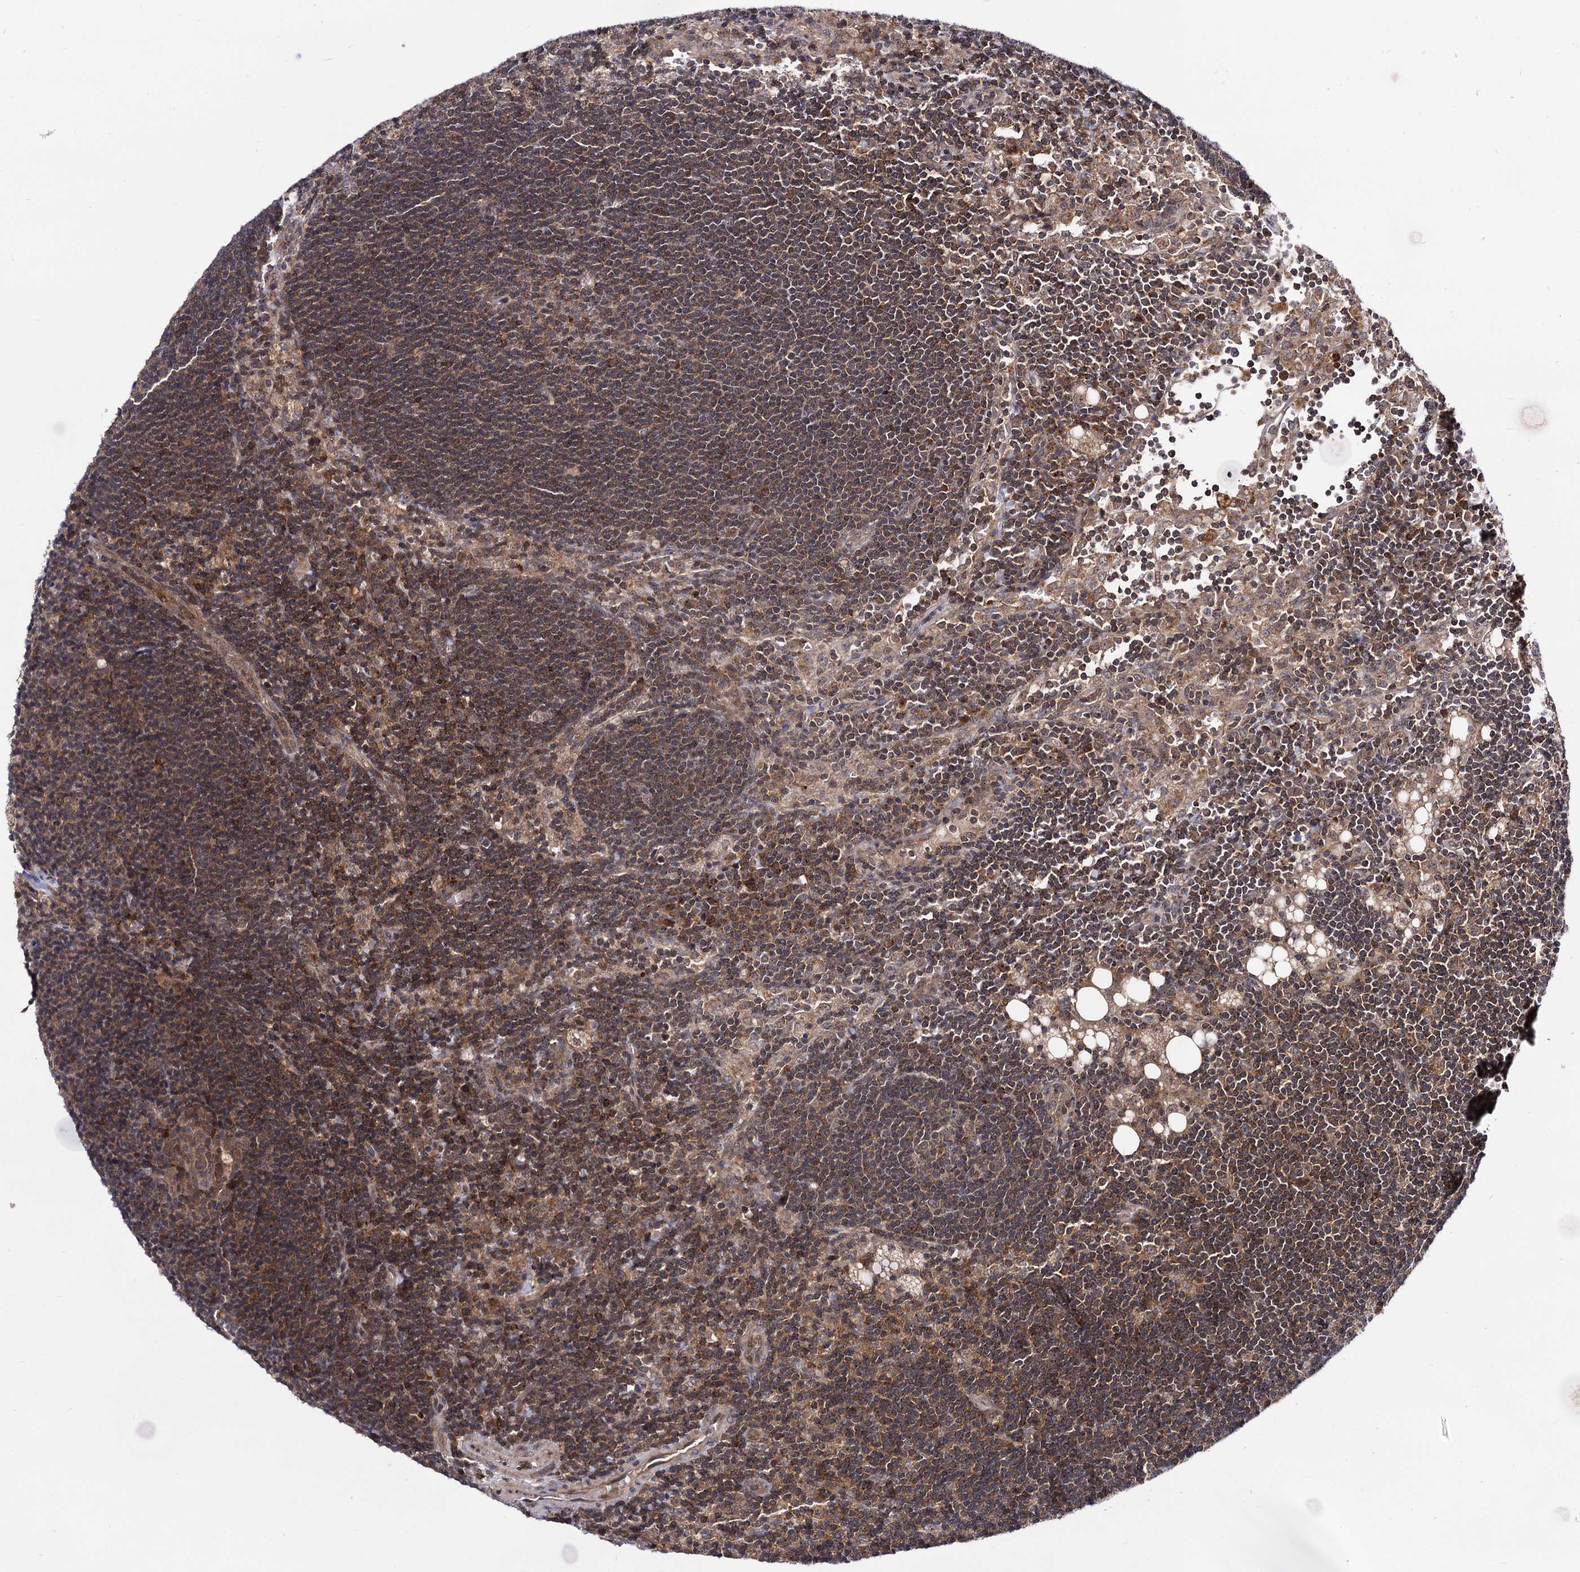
{"staining": {"intensity": "moderate", "quantity": ">75%", "location": "cytoplasmic/membranous"}, "tissue": "lymph node", "cell_type": "Germinal center cells", "image_type": "normal", "snomed": [{"axis": "morphology", "description": "Normal tissue, NOS"}, {"axis": "topography", "description": "Lymph node"}], "caption": "A high-resolution micrograph shows immunohistochemistry staining of benign lymph node, which demonstrates moderate cytoplasmic/membranous expression in approximately >75% of germinal center cells. The protein of interest is stained brown, and the nuclei are stained in blue (DAB (3,3'-diaminobenzidine) IHC with brightfield microscopy, high magnification).", "gene": "MICAL2", "patient": {"sex": "male", "age": 24}}